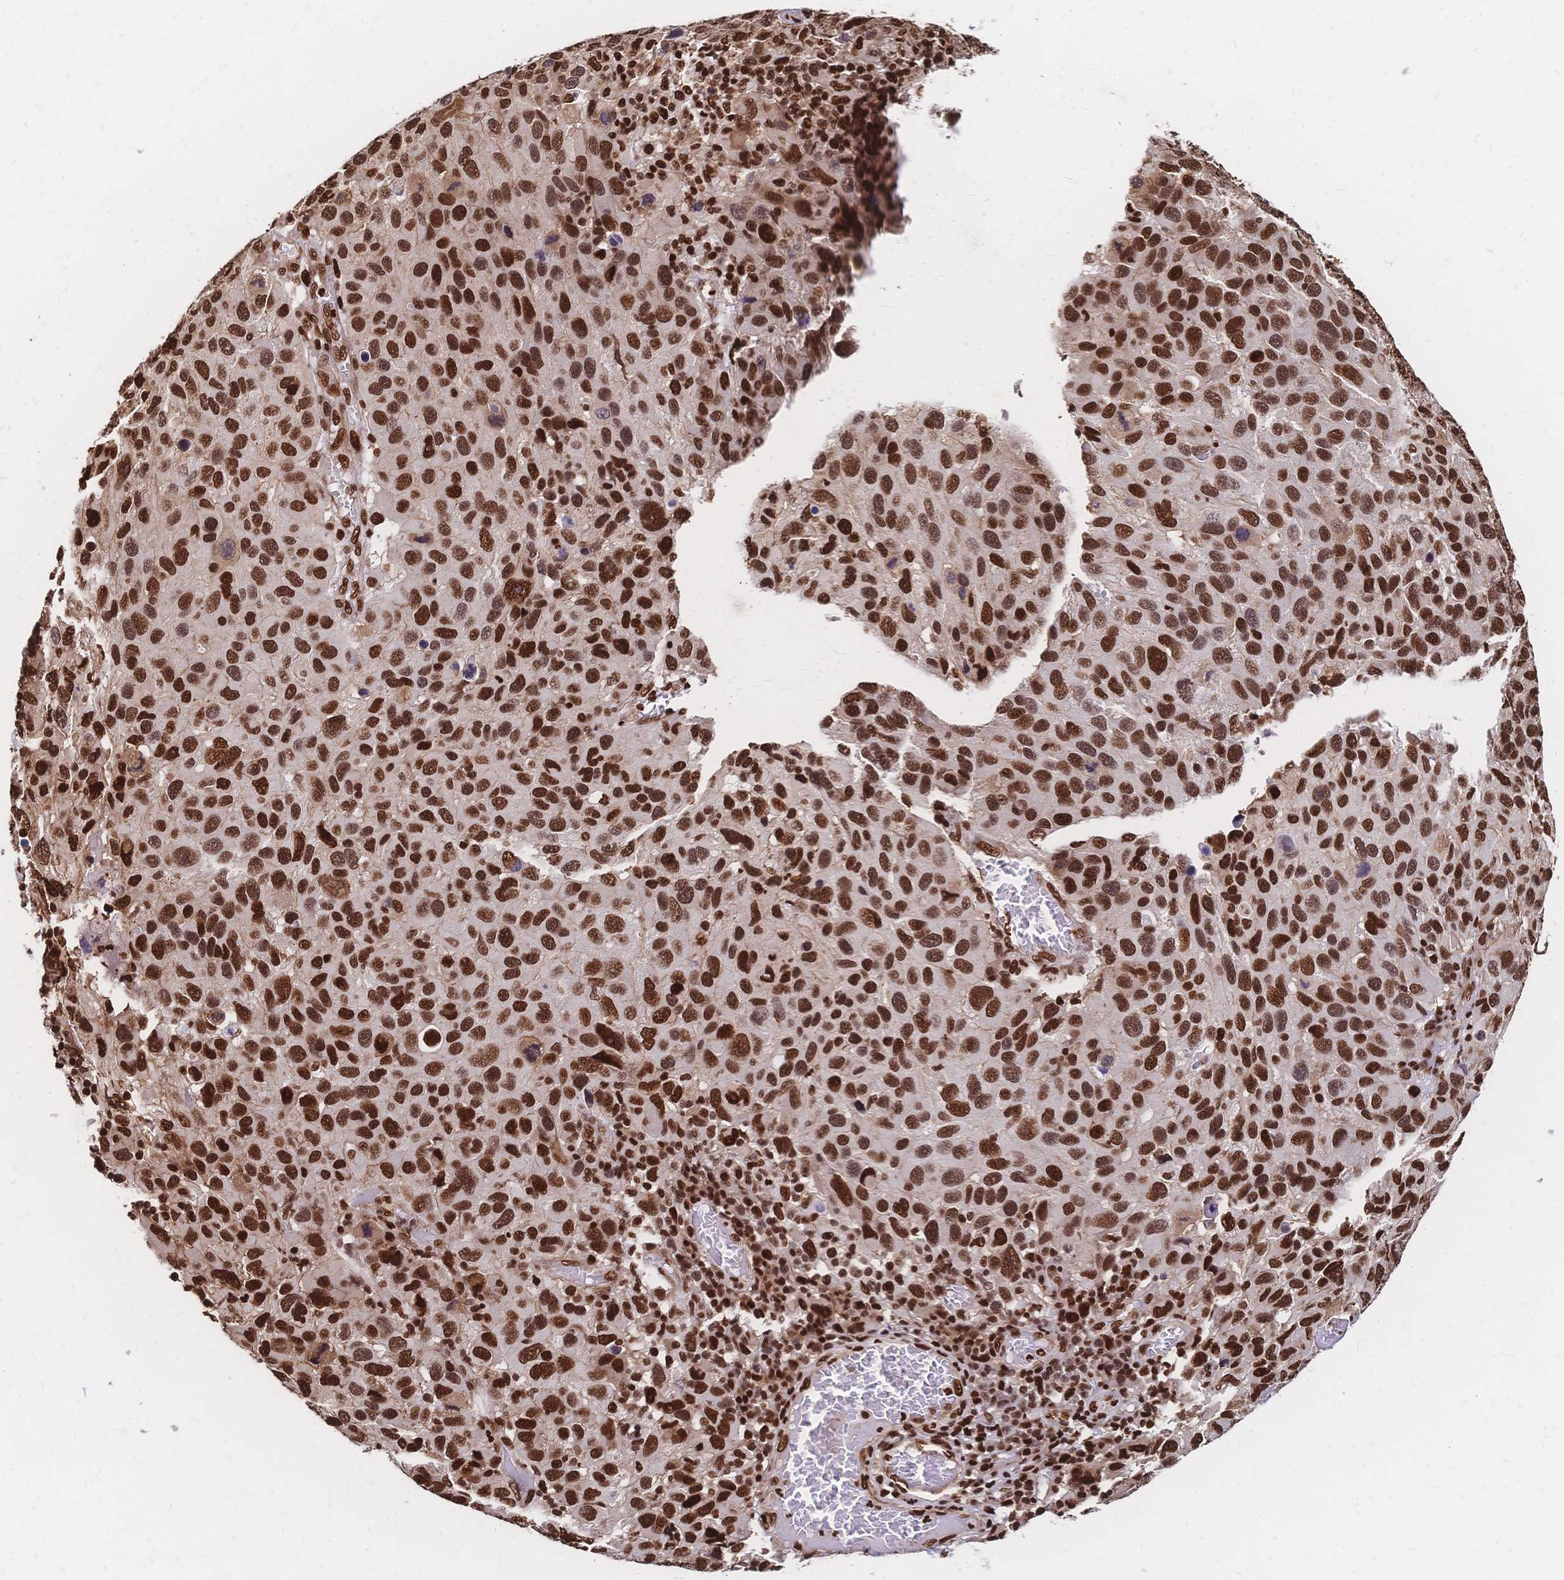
{"staining": {"intensity": "strong", "quantity": ">75%", "location": "nuclear"}, "tissue": "melanoma", "cell_type": "Tumor cells", "image_type": "cancer", "snomed": [{"axis": "morphology", "description": "Malignant melanoma, NOS"}, {"axis": "topography", "description": "Skin"}], "caption": "Immunohistochemistry histopathology image of malignant melanoma stained for a protein (brown), which displays high levels of strong nuclear positivity in approximately >75% of tumor cells.", "gene": "HDGF", "patient": {"sex": "male", "age": 53}}